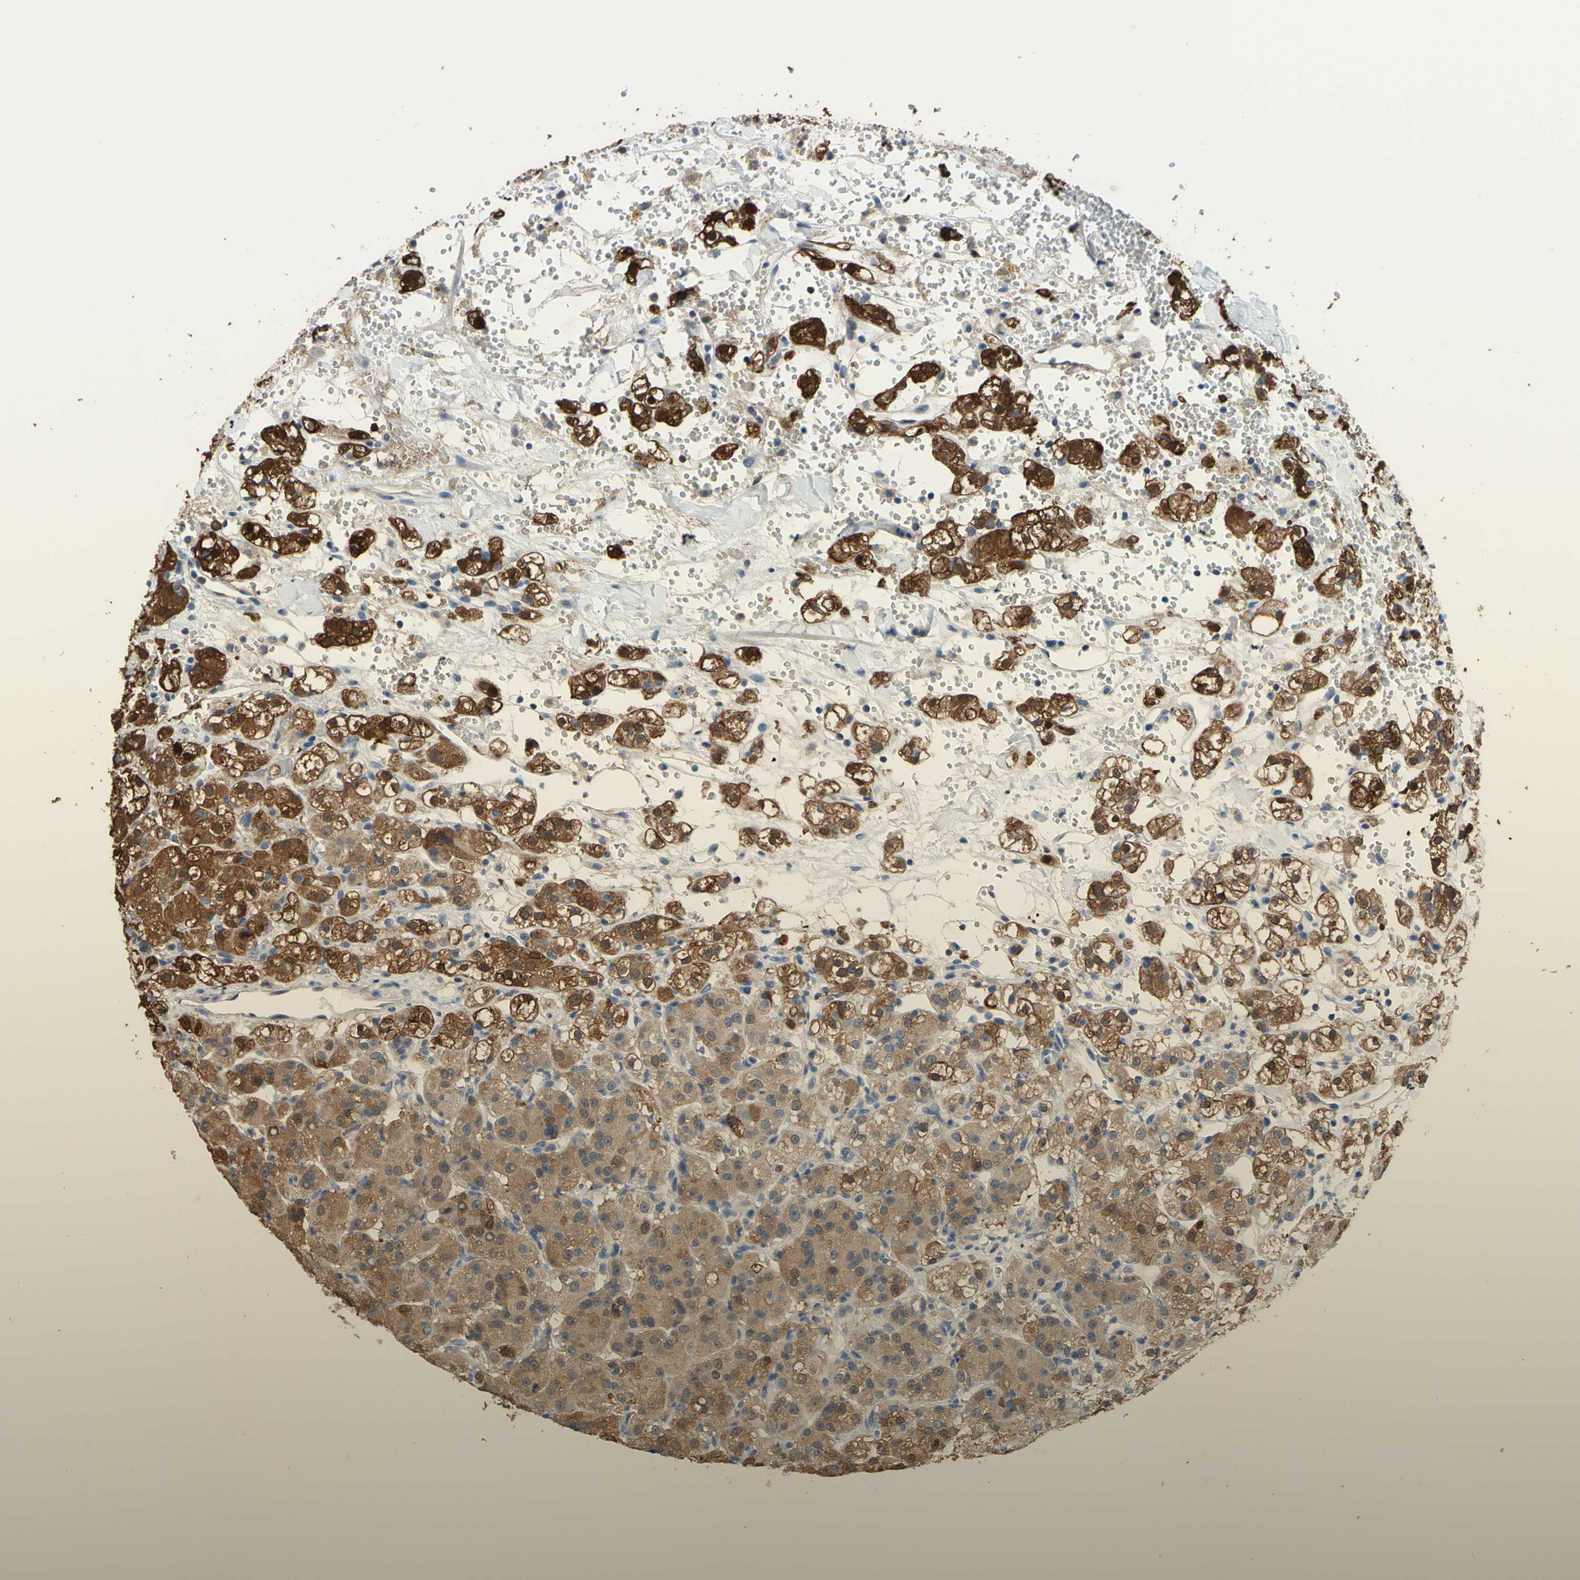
{"staining": {"intensity": "strong", "quantity": ">75%", "location": "cytoplasmic/membranous,nuclear"}, "tissue": "renal cancer", "cell_type": "Tumor cells", "image_type": "cancer", "snomed": [{"axis": "morphology", "description": "Adenocarcinoma, NOS"}, {"axis": "topography", "description": "Kidney"}], "caption": "The histopathology image demonstrates immunohistochemical staining of renal adenocarcinoma. There is strong cytoplasmic/membranous and nuclear staining is present in about >75% of tumor cells. The staining was performed using DAB, with brown indicating positive protein expression. Nuclei are stained blue with hematoxylin.", "gene": "UPK3B", "patient": {"sex": "male", "age": 61}}